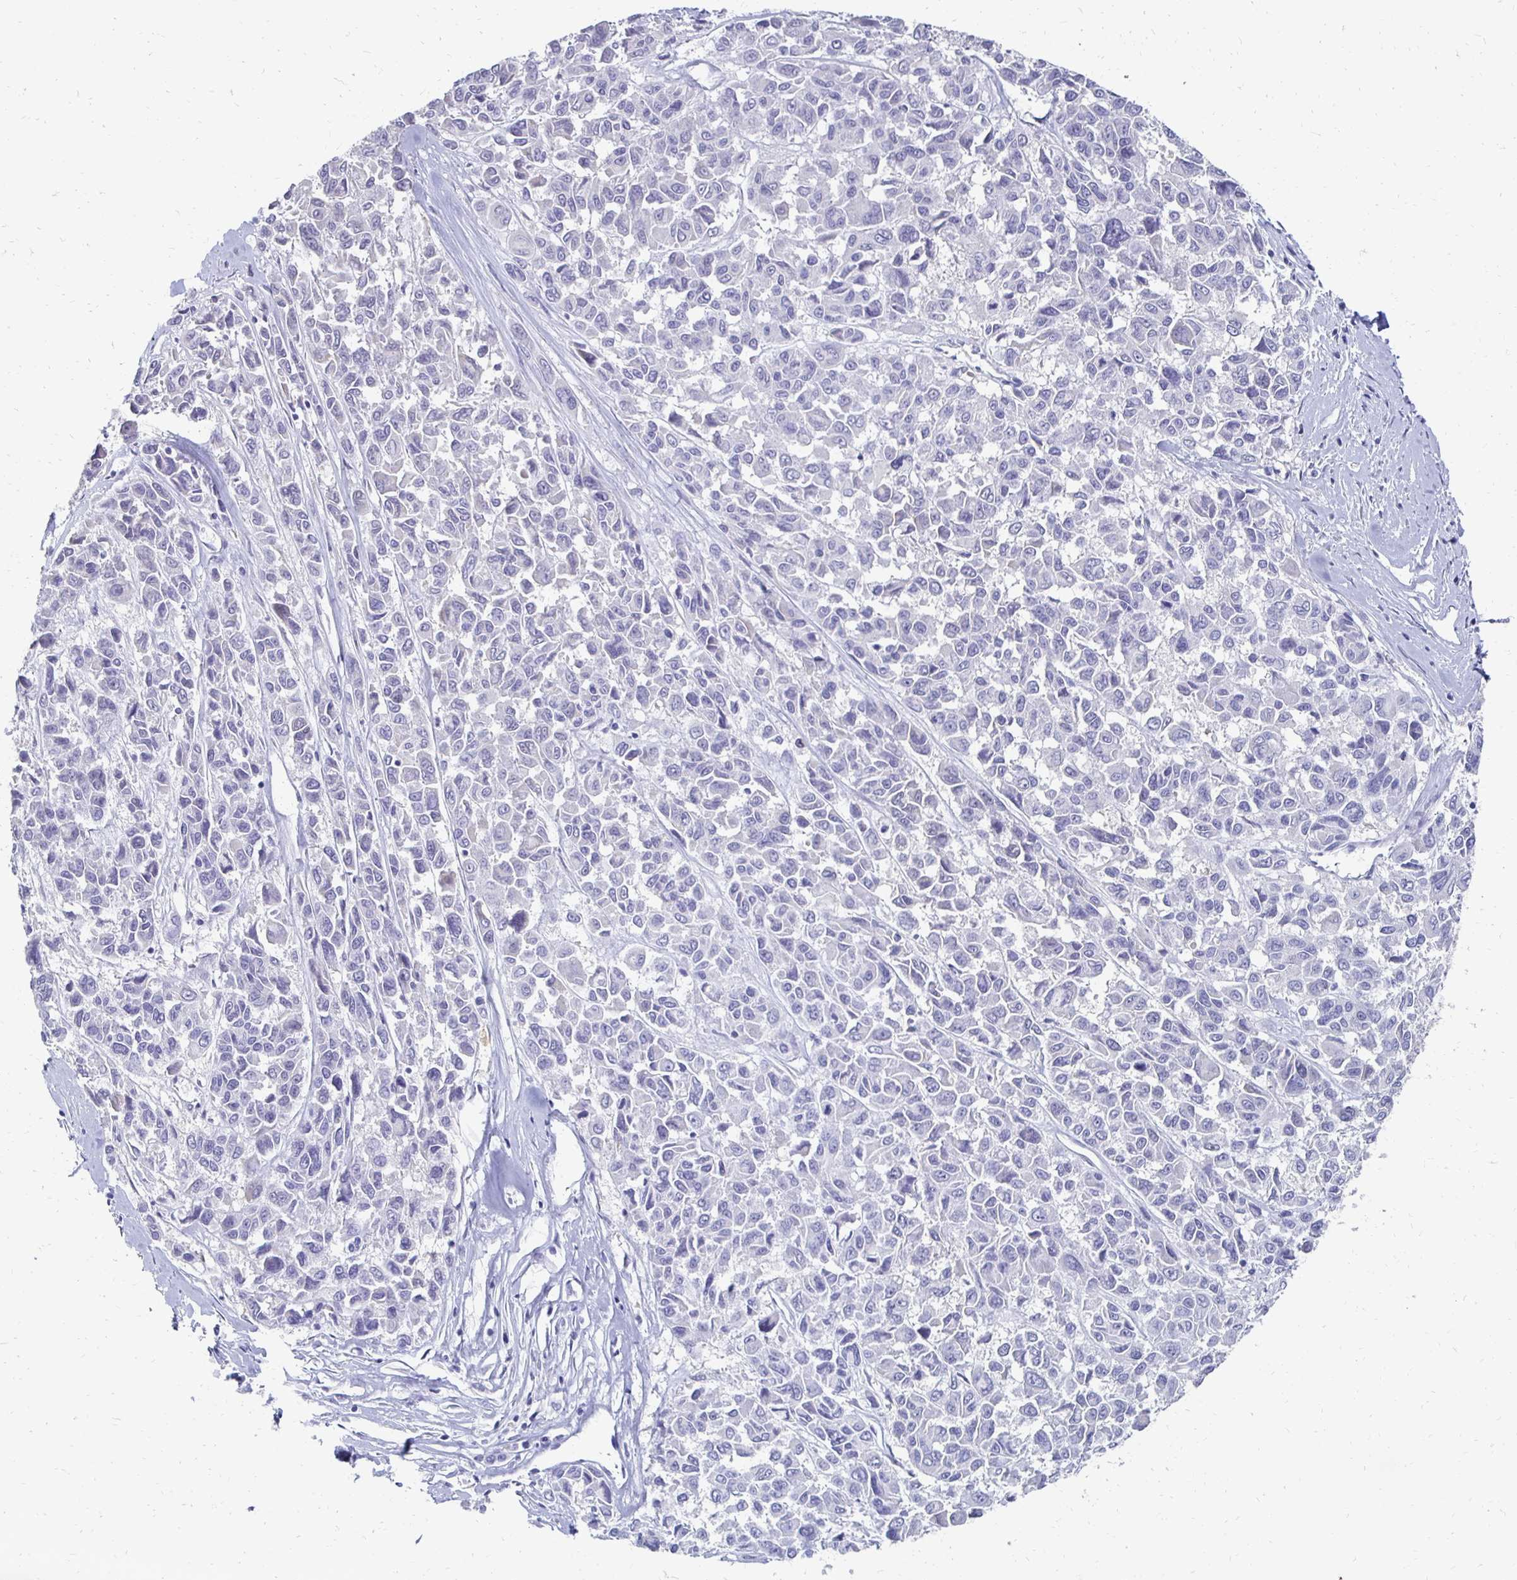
{"staining": {"intensity": "negative", "quantity": "none", "location": "none"}, "tissue": "melanoma", "cell_type": "Tumor cells", "image_type": "cancer", "snomed": [{"axis": "morphology", "description": "Malignant melanoma, NOS"}, {"axis": "topography", "description": "Skin"}], "caption": "A histopathology image of malignant melanoma stained for a protein exhibits no brown staining in tumor cells.", "gene": "SYCP3", "patient": {"sex": "female", "age": 66}}